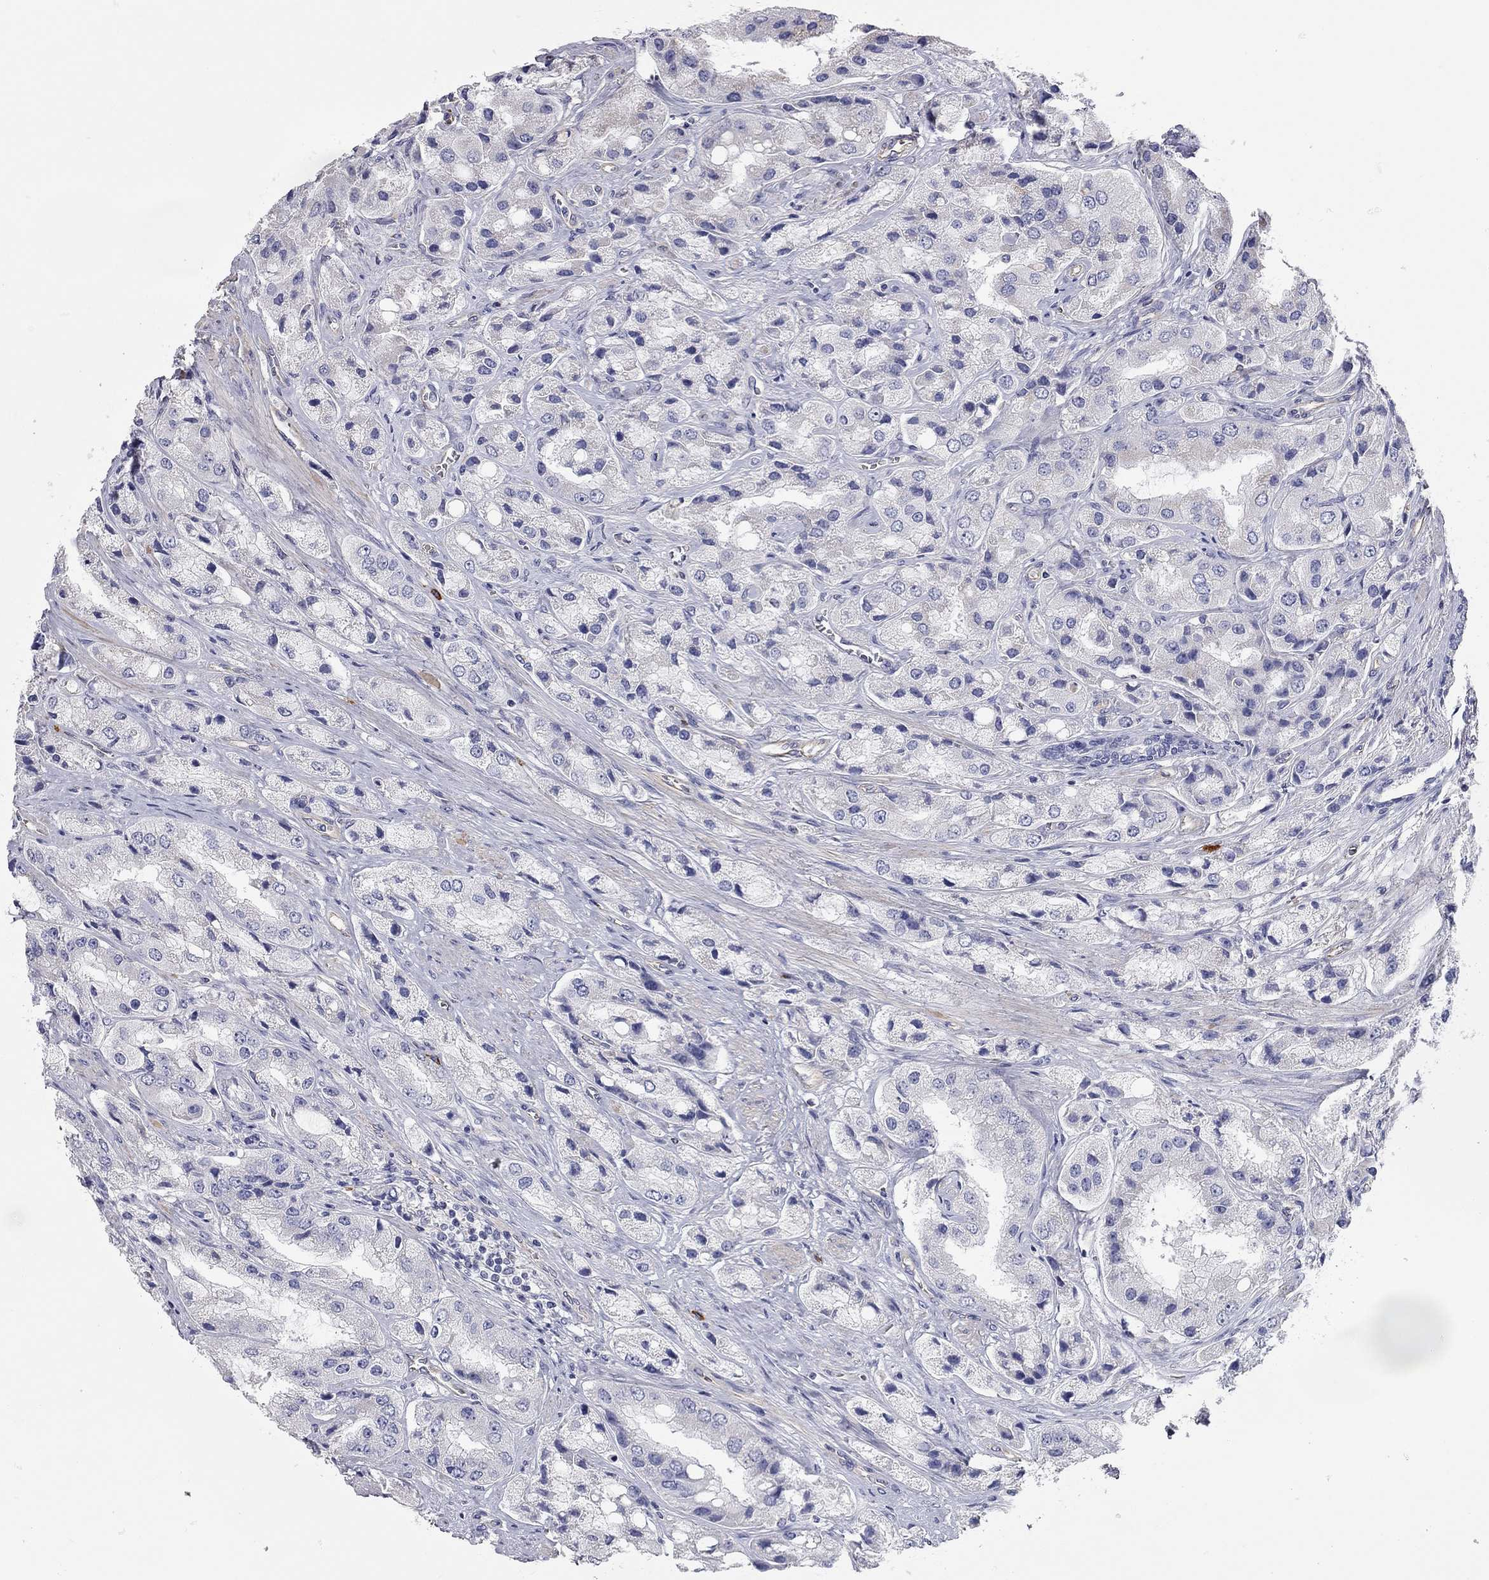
{"staining": {"intensity": "negative", "quantity": "none", "location": "none"}, "tissue": "prostate cancer", "cell_type": "Tumor cells", "image_type": "cancer", "snomed": [{"axis": "morphology", "description": "Adenocarcinoma, Low grade"}, {"axis": "topography", "description": "Prostate"}], "caption": "A high-resolution photomicrograph shows immunohistochemistry staining of prostate cancer (low-grade adenocarcinoma), which exhibits no significant positivity in tumor cells.", "gene": "C10orf90", "patient": {"sex": "male", "age": 69}}